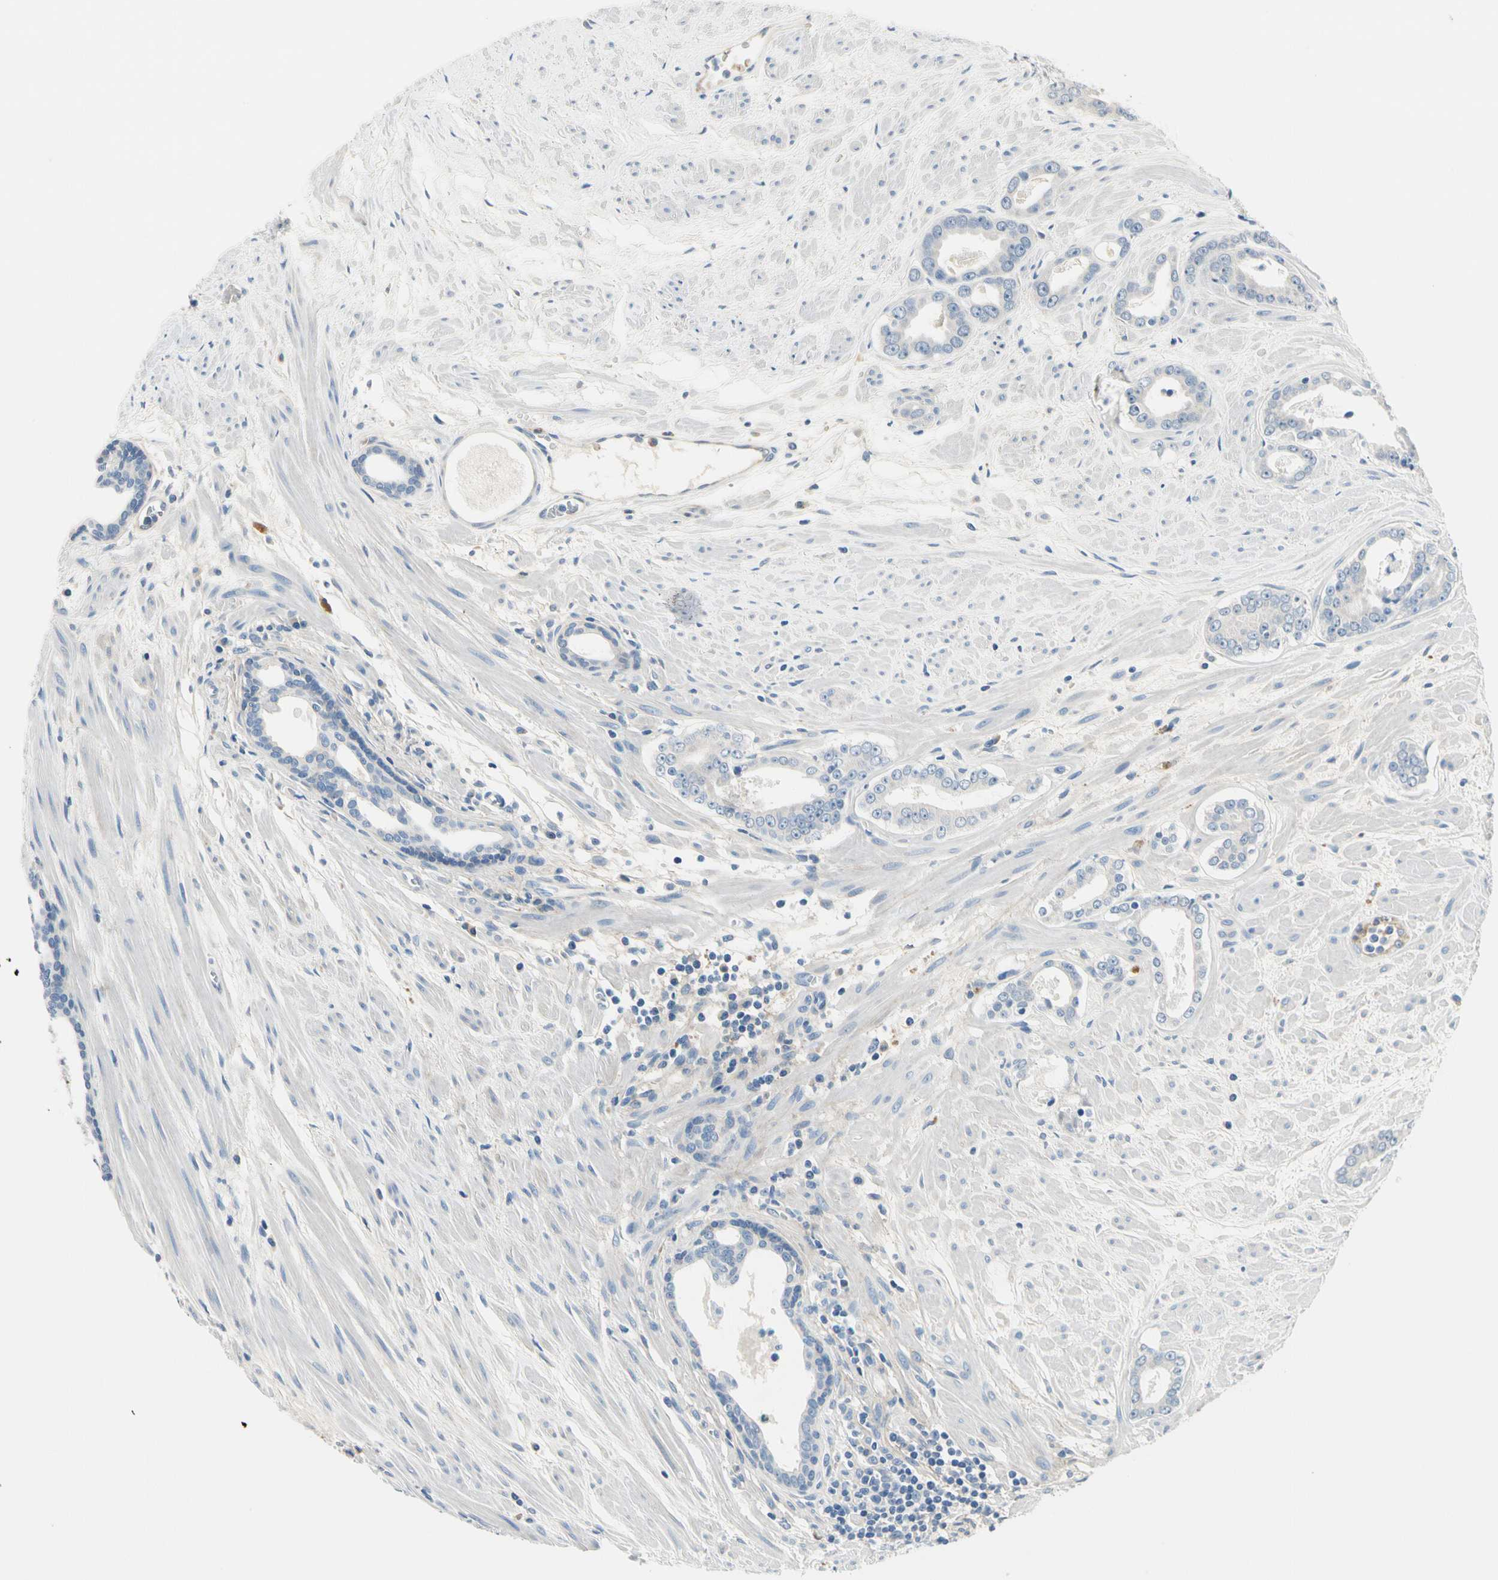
{"staining": {"intensity": "negative", "quantity": "none", "location": "none"}, "tissue": "prostate cancer", "cell_type": "Tumor cells", "image_type": "cancer", "snomed": [{"axis": "morphology", "description": "Adenocarcinoma, Low grade"}, {"axis": "topography", "description": "Prostate"}], "caption": "DAB immunohistochemical staining of prostate cancer (adenocarcinoma (low-grade)) demonstrates no significant expression in tumor cells. (Stains: DAB immunohistochemistry (IHC) with hematoxylin counter stain, Microscopy: brightfield microscopy at high magnification).", "gene": "TGFBR3", "patient": {"sex": "male", "age": 57}}